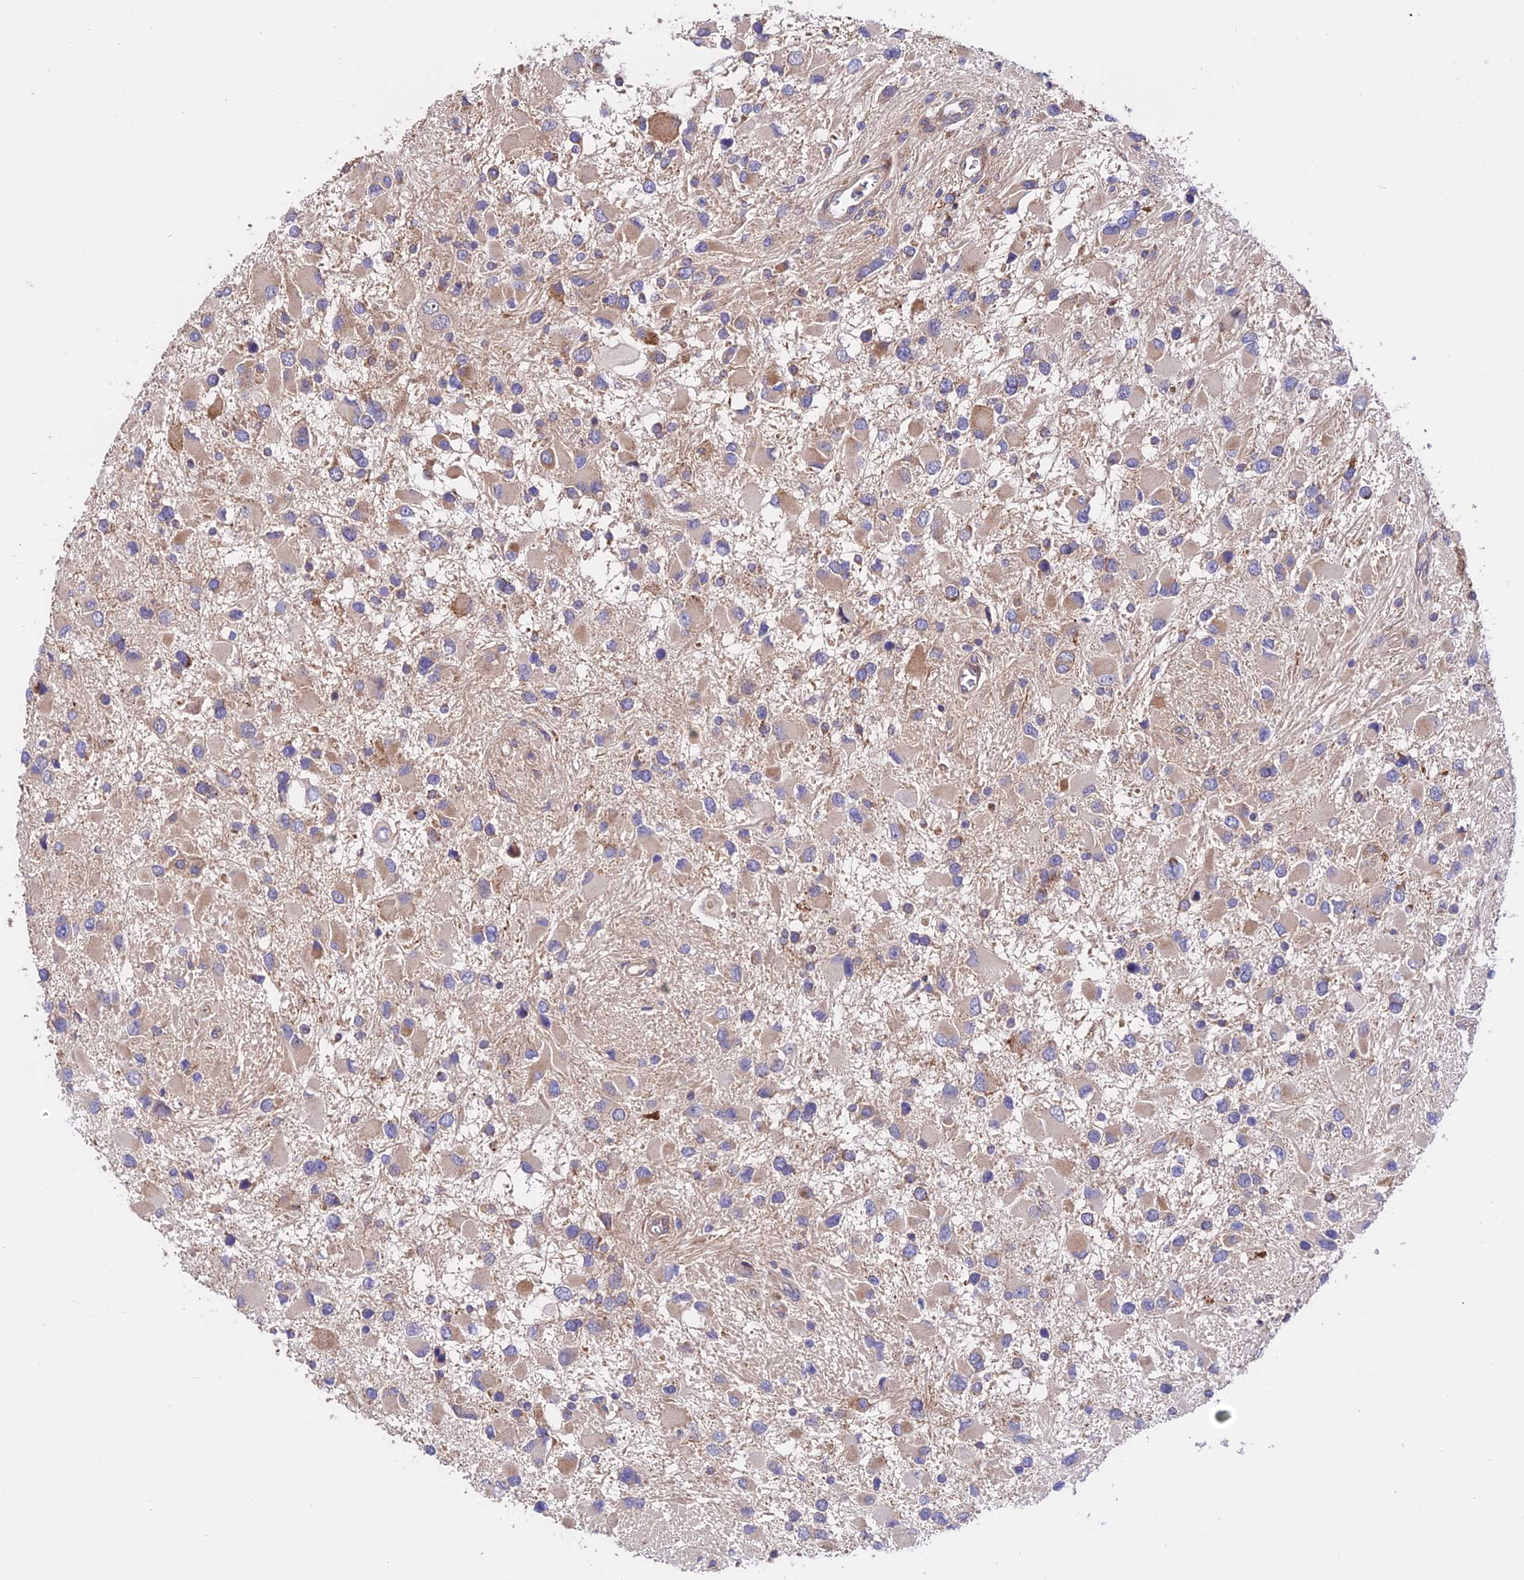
{"staining": {"intensity": "moderate", "quantity": "<25%", "location": "cytoplasmic/membranous"}, "tissue": "glioma", "cell_type": "Tumor cells", "image_type": "cancer", "snomed": [{"axis": "morphology", "description": "Glioma, malignant, High grade"}, {"axis": "topography", "description": "Brain"}], "caption": "Tumor cells demonstrate low levels of moderate cytoplasmic/membranous staining in about <25% of cells in glioma.", "gene": "CDC37L1", "patient": {"sex": "male", "age": 53}}